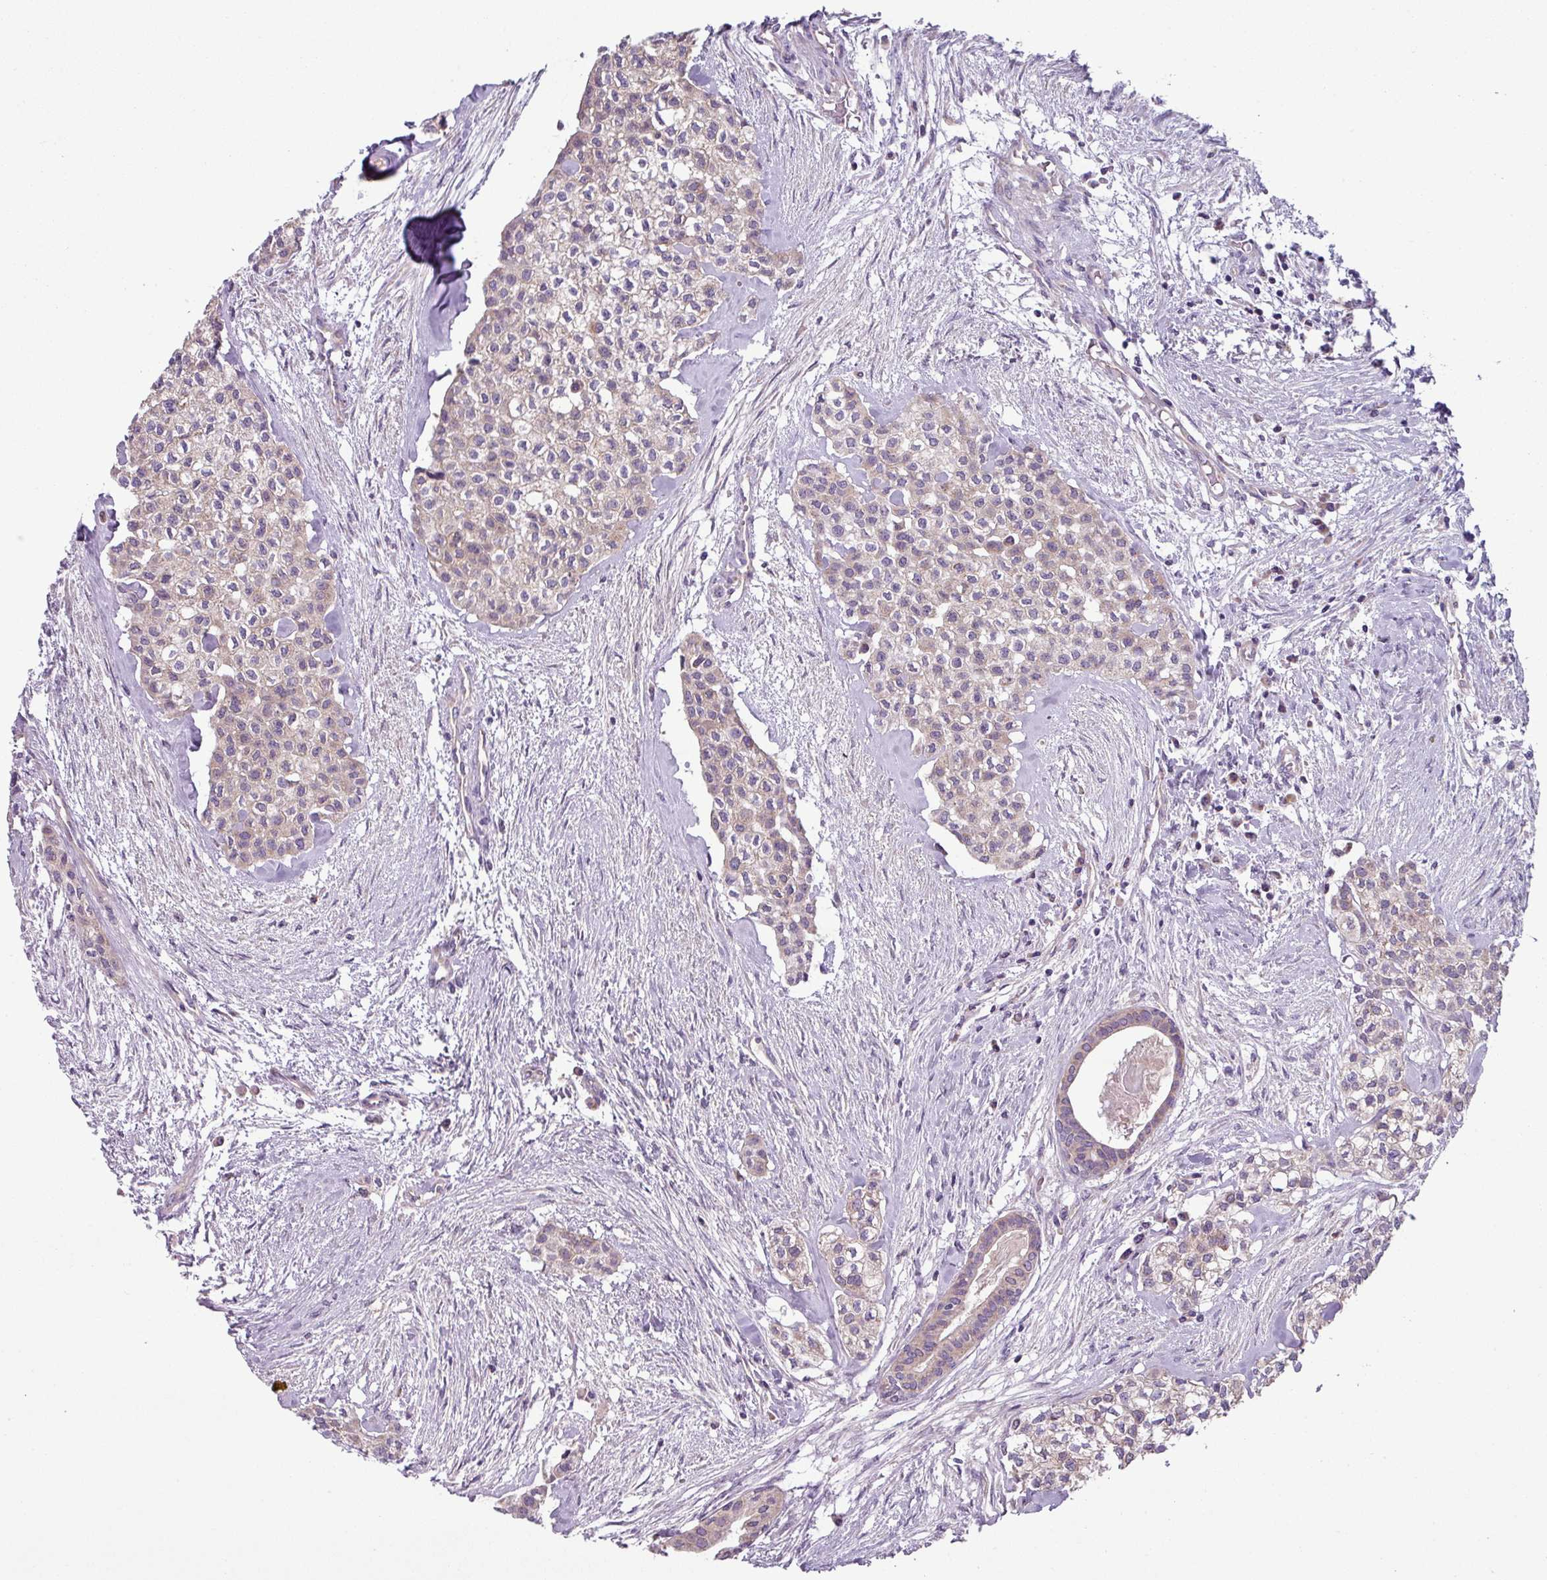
{"staining": {"intensity": "weak", "quantity": "<25%", "location": "cytoplasmic/membranous"}, "tissue": "head and neck cancer", "cell_type": "Tumor cells", "image_type": "cancer", "snomed": [{"axis": "morphology", "description": "Adenocarcinoma, NOS"}, {"axis": "topography", "description": "Head-Neck"}], "caption": "DAB (3,3'-diaminobenzidine) immunohistochemical staining of head and neck cancer (adenocarcinoma) shows no significant expression in tumor cells.", "gene": "LRRC9", "patient": {"sex": "male", "age": 81}}